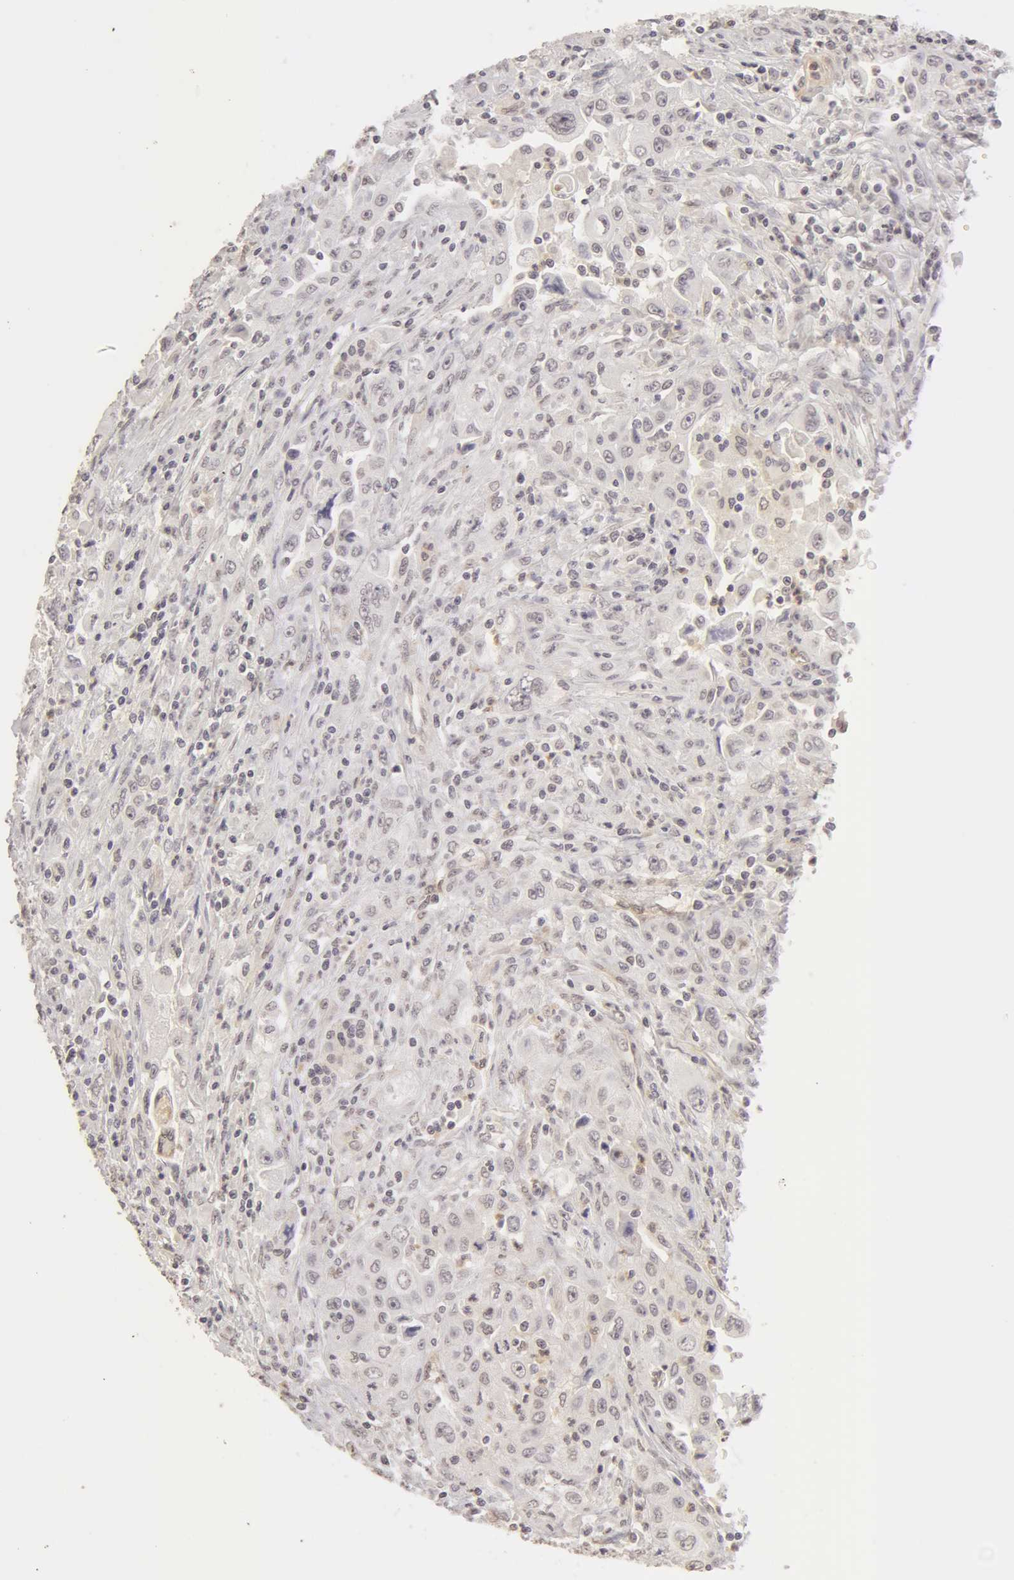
{"staining": {"intensity": "weak", "quantity": "<25%", "location": "cytoplasmic/membranous"}, "tissue": "pancreatic cancer", "cell_type": "Tumor cells", "image_type": "cancer", "snomed": [{"axis": "morphology", "description": "Adenocarcinoma, NOS"}, {"axis": "topography", "description": "Pancreas"}], "caption": "Image shows no significant protein staining in tumor cells of pancreatic cancer (adenocarcinoma).", "gene": "ADAM10", "patient": {"sex": "male", "age": 70}}